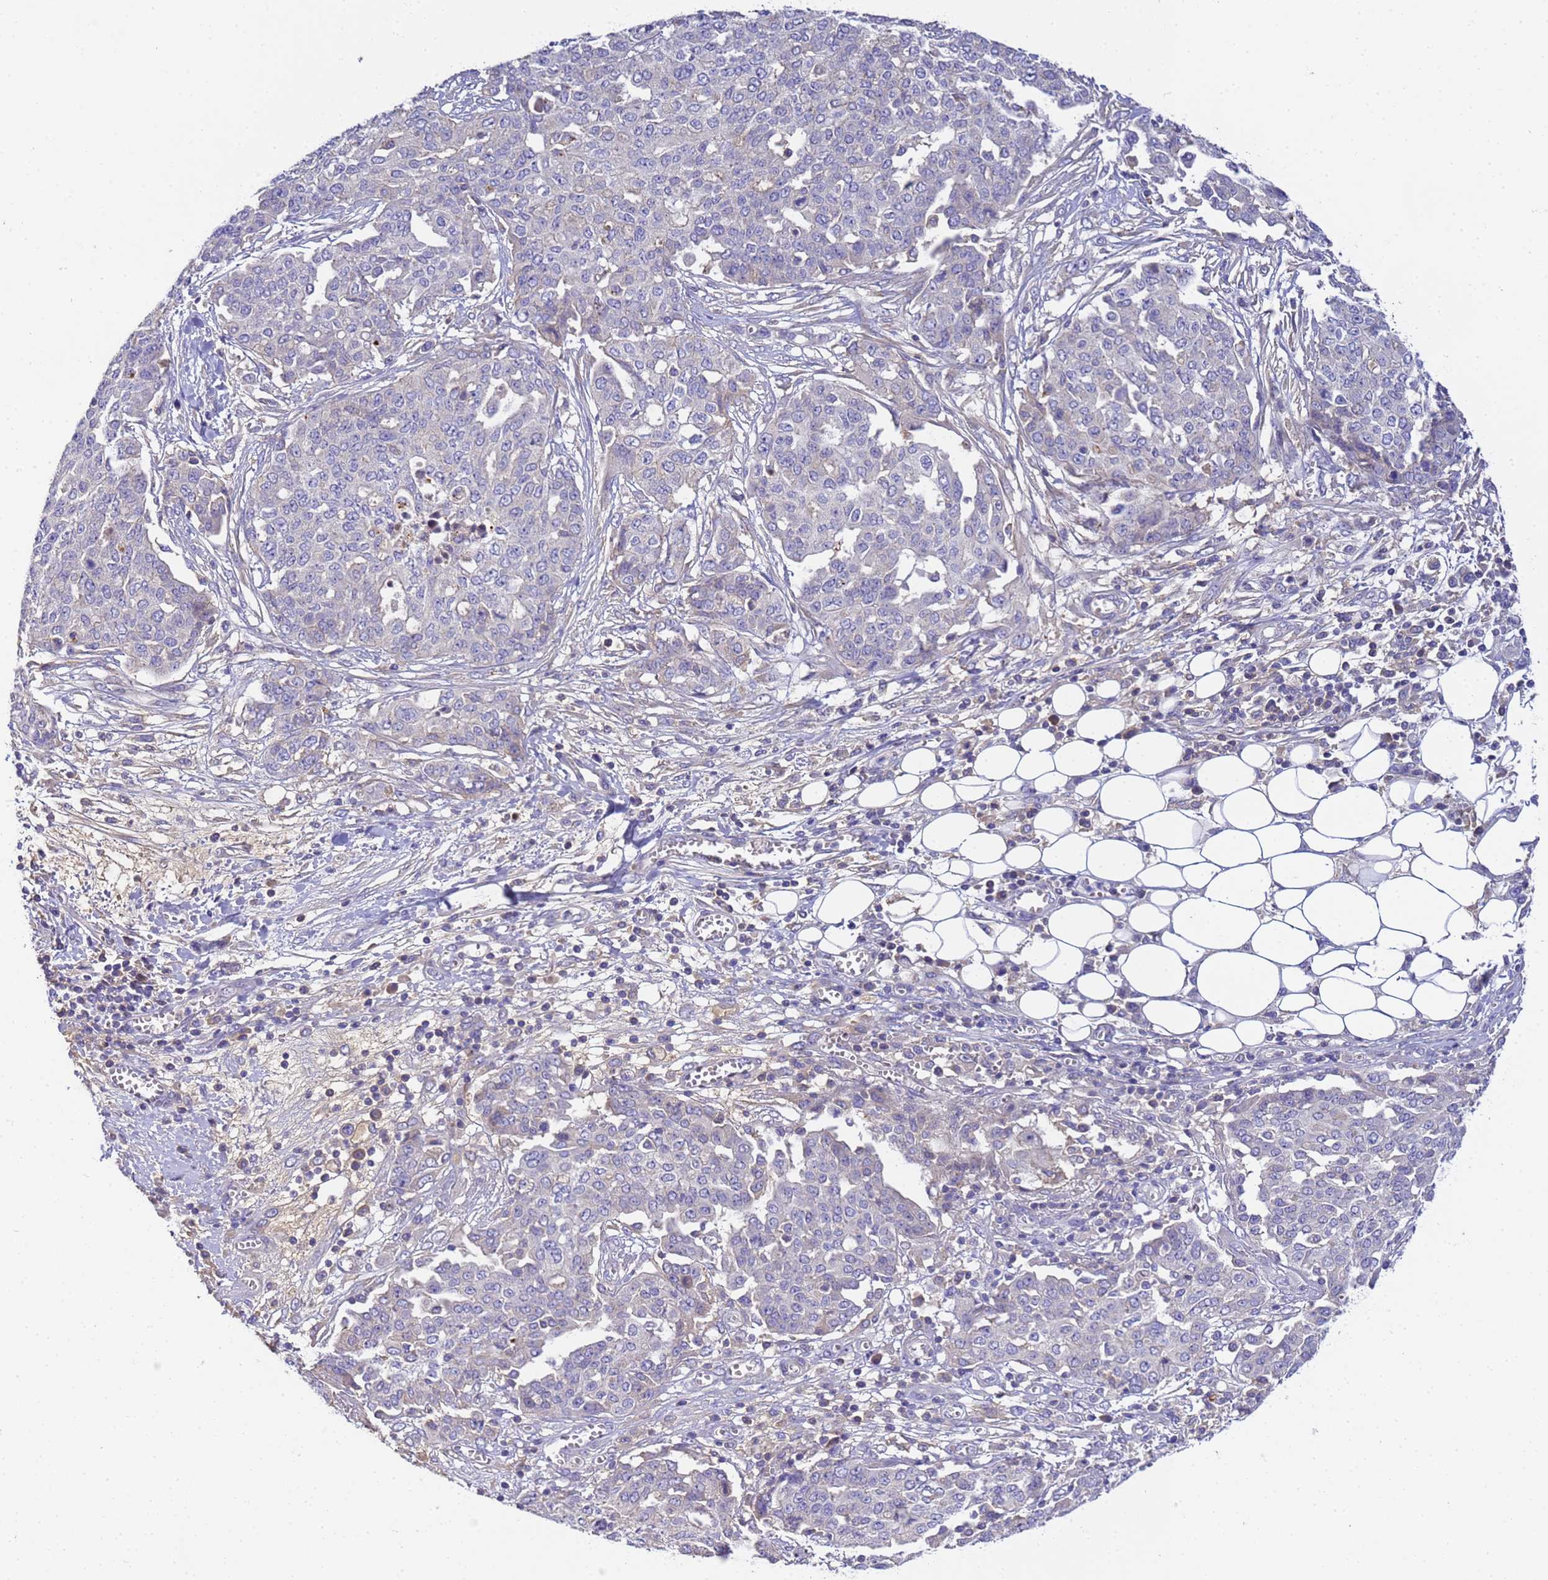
{"staining": {"intensity": "negative", "quantity": "none", "location": "none"}, "tissue": "ovarian cancer", "cell_type": "Tumor cells", "image_type": "cancer", "snomed": [{"axis": "morphology", "description": "Cystadenocarcinoma, serous, NOS"}, {"axis": "topography", "description": "Soft tissue"}, {"axis": "topography", "description": "Ovary"}], "caption": "Immunohistochemistry (IHC) photomicrograph of neoplastic tissue: human ovarian cancer (serous cystadenocarcinoma) stained with DAB reveals no significant protein positivity in tumor cells.", "gene": "TBCD", "patient": {"sex": "female", "age": 57}}